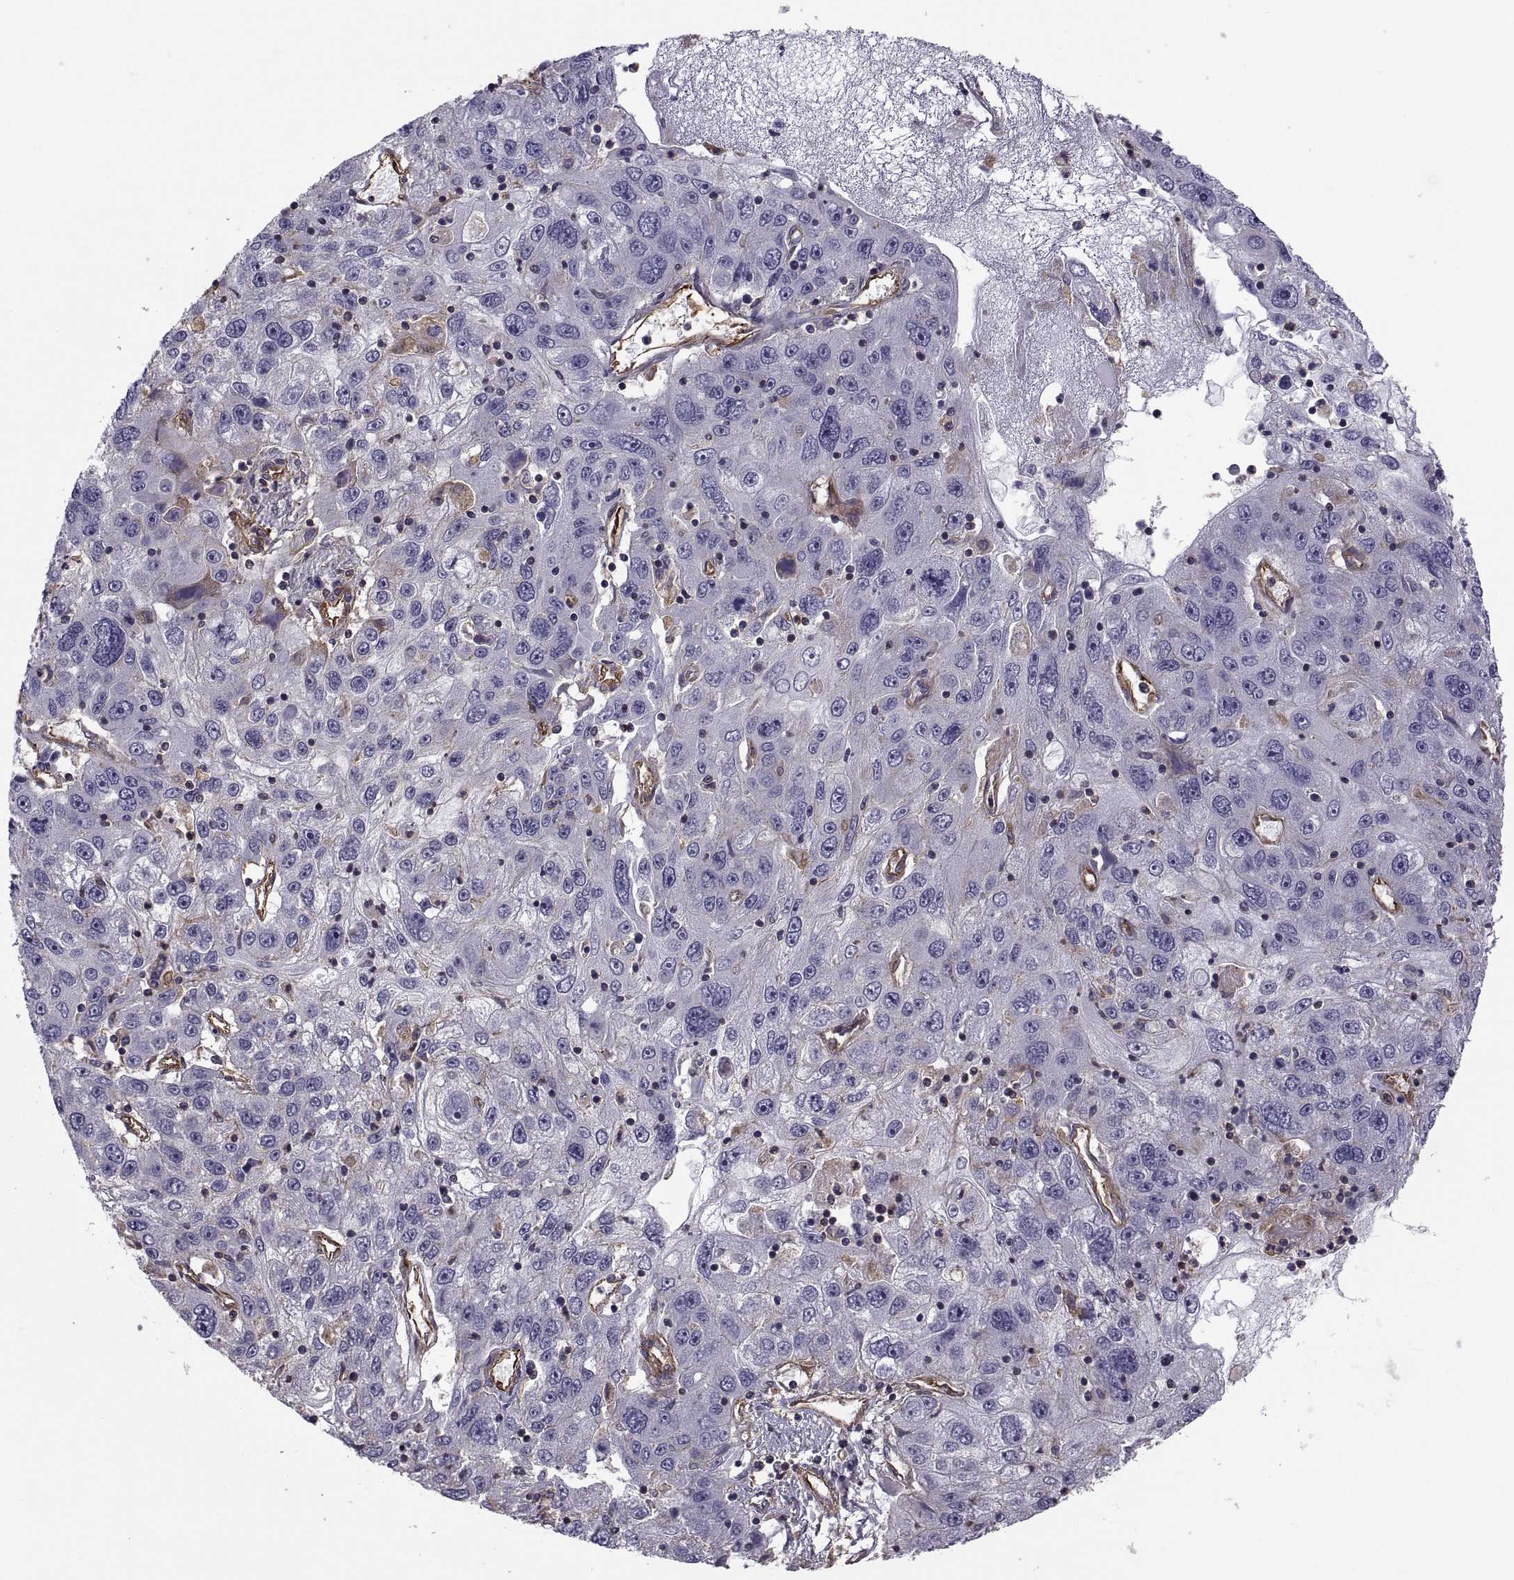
{"staining": {"intensity": "negative", "quantity": "none", "location": "none"}, "tissue": "stomach cancer", "cell_type": "Tumor cells", "image_type": "cancer", "snomed": [{"axis": "morphology", "description": "Adenocarcinoma, NOS"}, {"axis": "topography", "description": "Stomach"}], "caption": "This is a micrograph of IHC staining of adenocarcinoma (stomach), which shows no expression in tumor cells. (IHC, brightfield microscopy, high magnification).", "gene": "MYH9", "patient": {"sex": "male", "age": 56}}